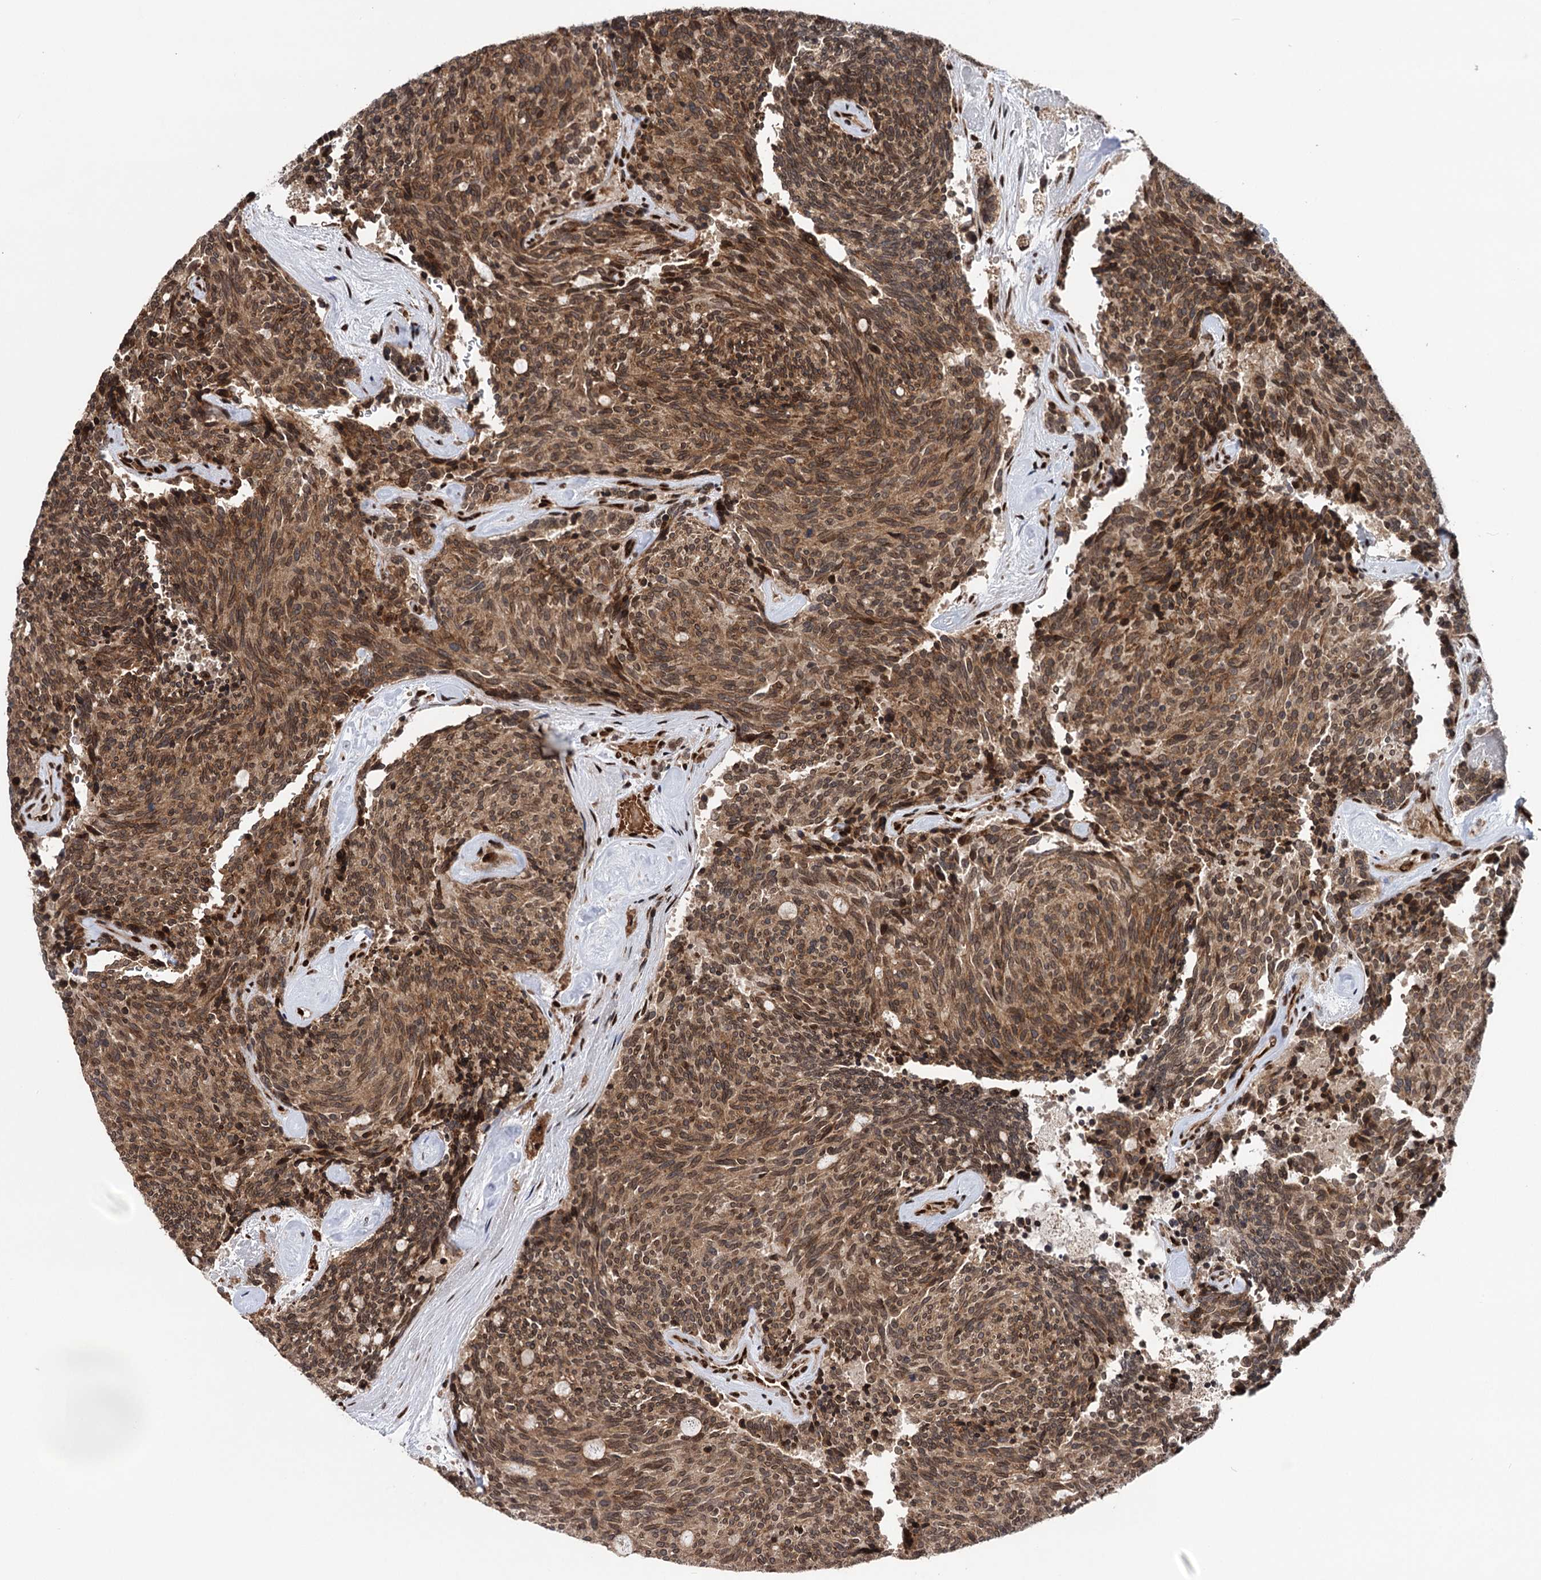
{"staining": {"intensity": "moderate", "quantity": ">75%", "location": "cytoplasmic/membranous,nuclear"}, "tissue": "carcinoid", "cell_type": "Tumor cells", "image_type": "cancer", "snomed": [{"axis": "morphology", "description": "Carcinoid, malignant, NOS"}, {"axis": "topography", "description": "Pancreas"}], "caption": "Carcinoid tissue shows moderate cytoplasmic/membranous and nuclear staining in approximately >75% of tumor cells The staining is performed using DAB (3,3'-diaminobenzidine) brown chromogen to label protein expression. The nuclei are counter-stained blue using hematoxylin.", "gene": "MESD", "patient": {"sex": "female", "age": 54}}